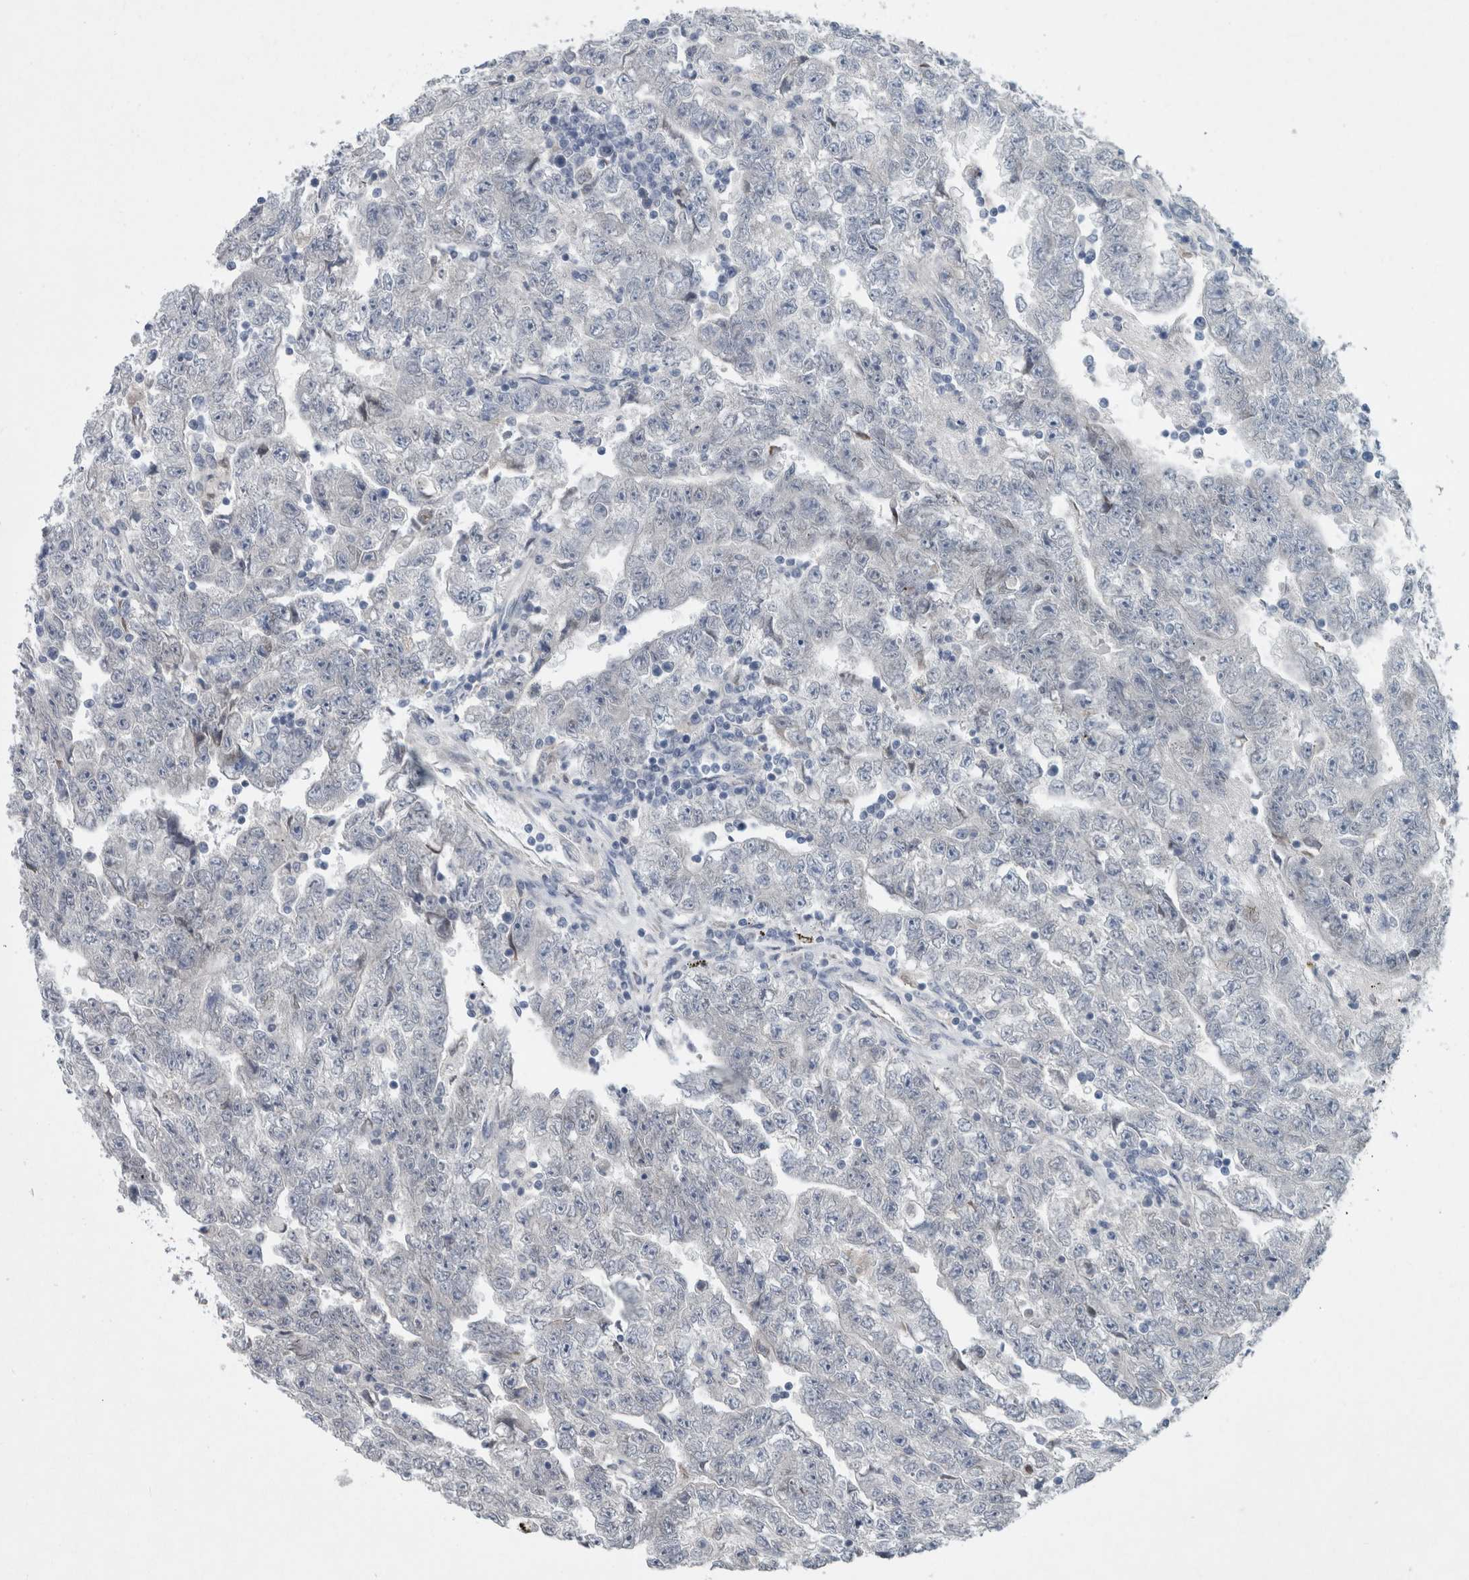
{"staining": {"intensity": "negative", "quantity": "none", "location": "none"}, "tissue": "testis cancer", "cell_type": "Tumor cells", "image_type": "cancer", "snomed": [{"axis": "morphology", "description": "Carcinoma, Embryonal, NOS"}, {"axis": "topography", "description": "Testis"}], "caption": "The image demonstrates no significant expression in tumor cells of embryonal carcinoma (testis).", "gene": "FAM83H", "patient": {"sex": "male", "age": 25}}